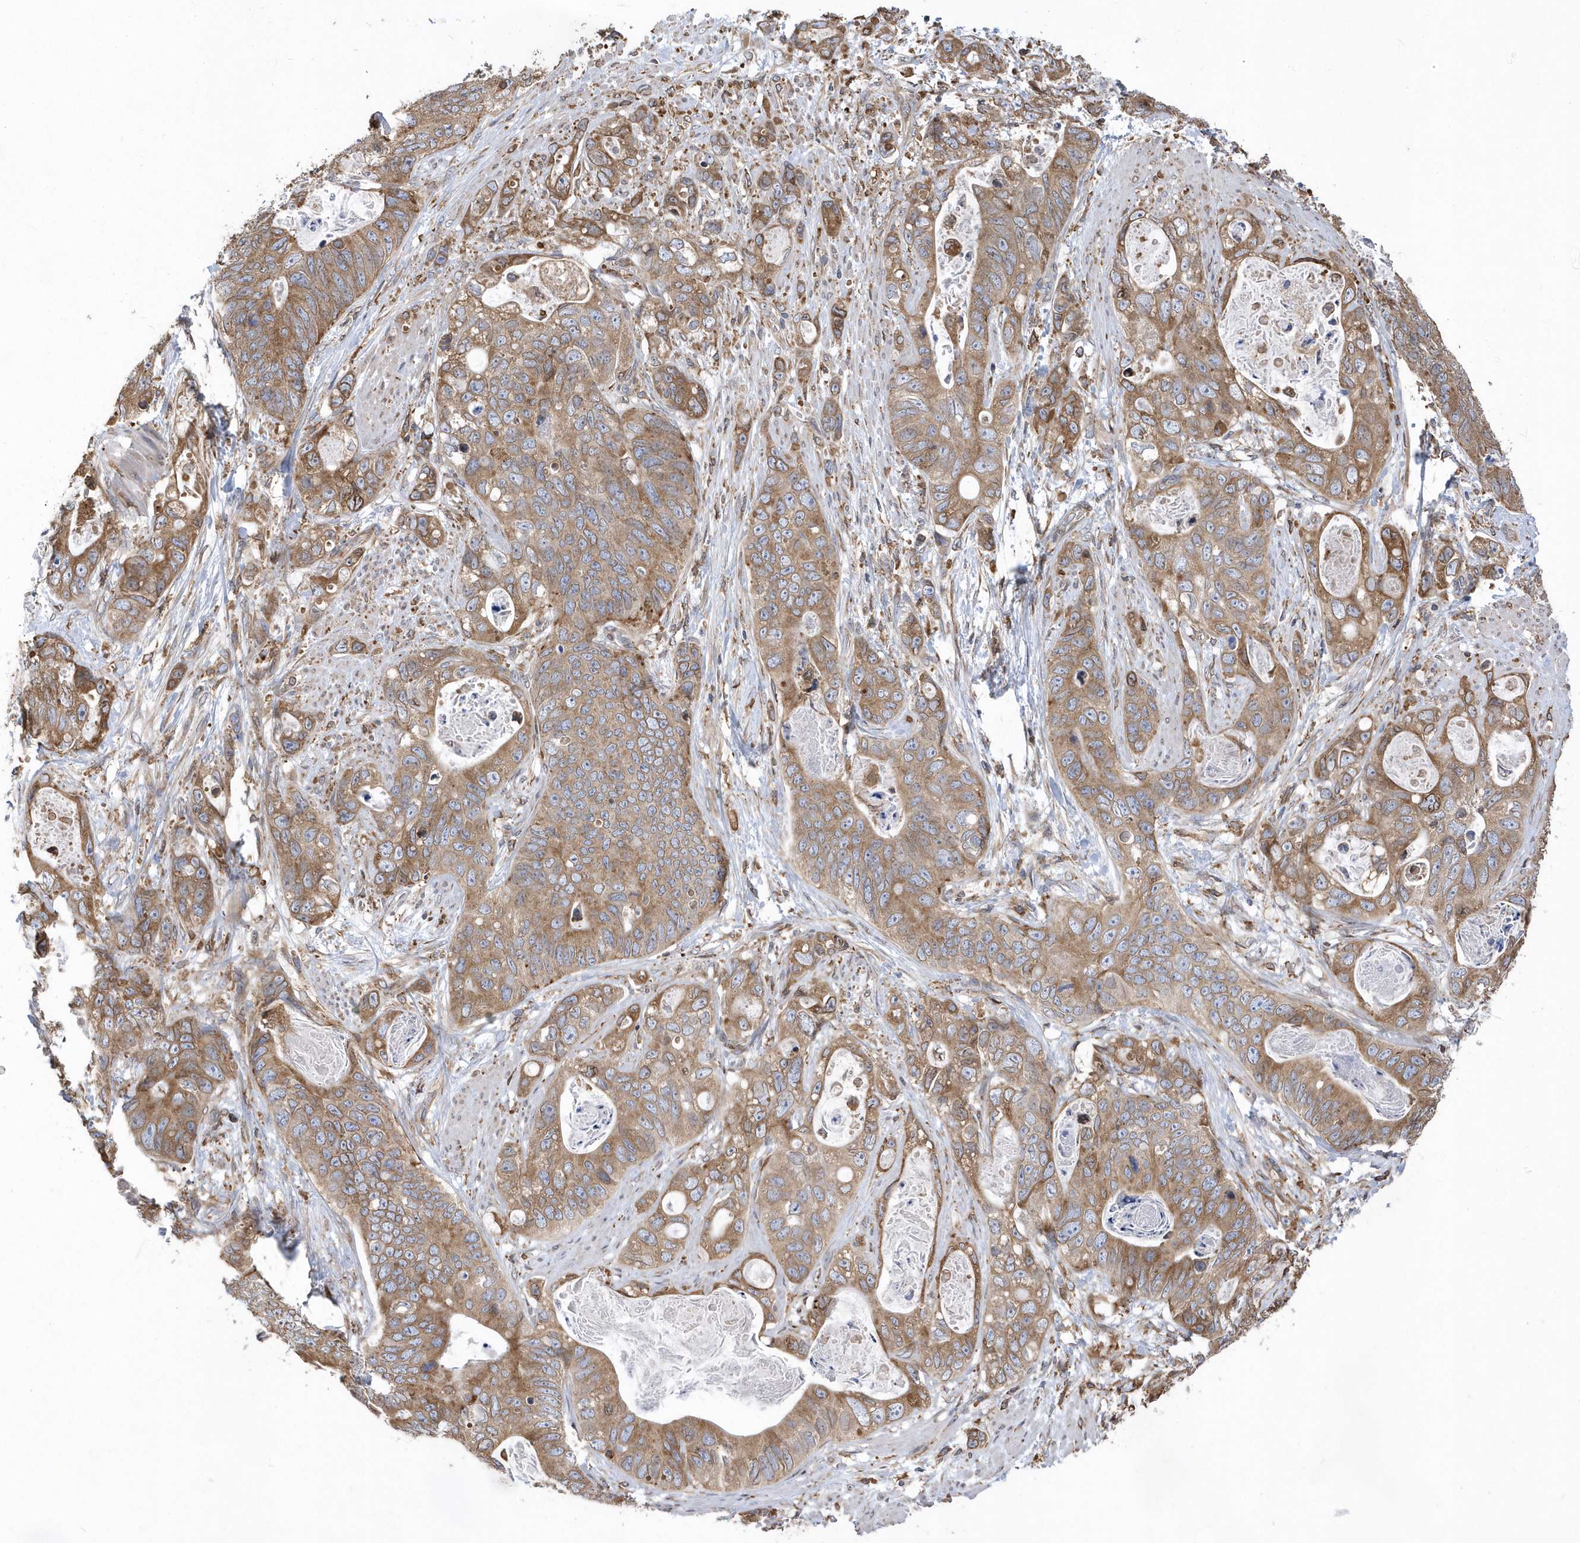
{"staining": {"intensity": "moderate", "quantity": ">75%", "location": "cytoplasmic/membranous"}, "tissue": "stomach cancer", "cell_type": "Tumor cells", "image_type": "cancer", "snomed": [{"axis": "morphology", "description": "Adenocarcinoma, NOS"}, {"axis": "topography", "description": "Stomach"}], "caption": "Stomach cancer (adenocarcinoma) was stained to show a protein in brown. There is medium levels of moderate cytoplasmic/membranous expression in about >75% of tumor cells.", "gene": "VAMP7", "patient": {"sex": "female", "age": 89}}